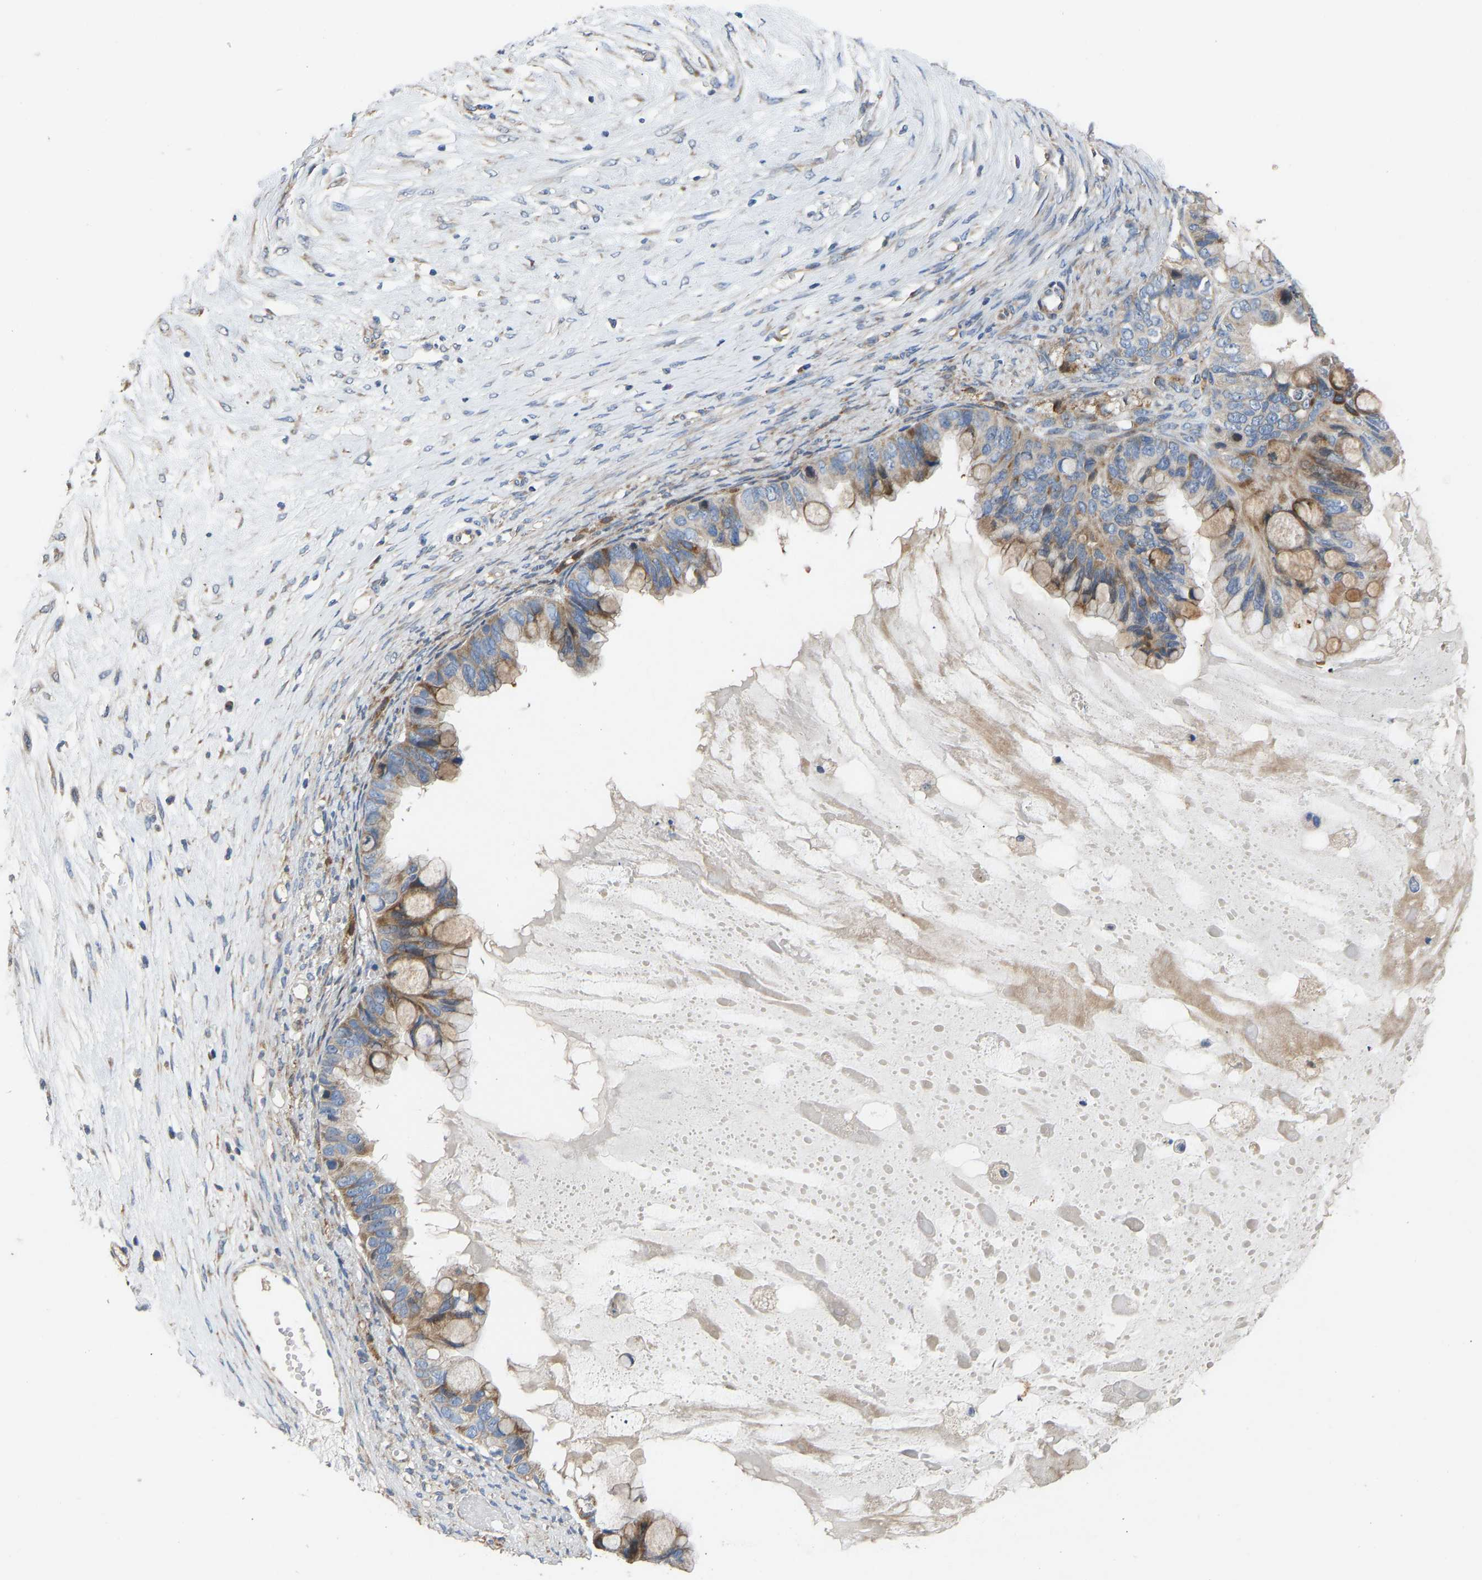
{"staining": {"intensity": "moderate", "quantity": ">75%", "location": "cytoplasmic/membranous"}, "tissue": "ovarian cancer", "cell_type": "Tumor cells", "image_type": "cancer", "snomed": [{"axis": "morphology", "description": "Cystadenocarcinoma, mucinous, NOS"}, {"axis": "topography", "description": "Ovary"}], "caption": "Immunohistochemistry (IHC) image of neoplastic tissue: human ovarian cancer (mucinous cystadenocarcinoma) stained using immunohistochemistry (IHC) demonstrates medium levels of moderate protein expression localized specifically in the cytoplasmic/membranous of tumor cells, appearing as a cytoplasmic/membranous brown color.", "gene": "TMEM150A", "patient": {"sex": "female", "age": 80}}